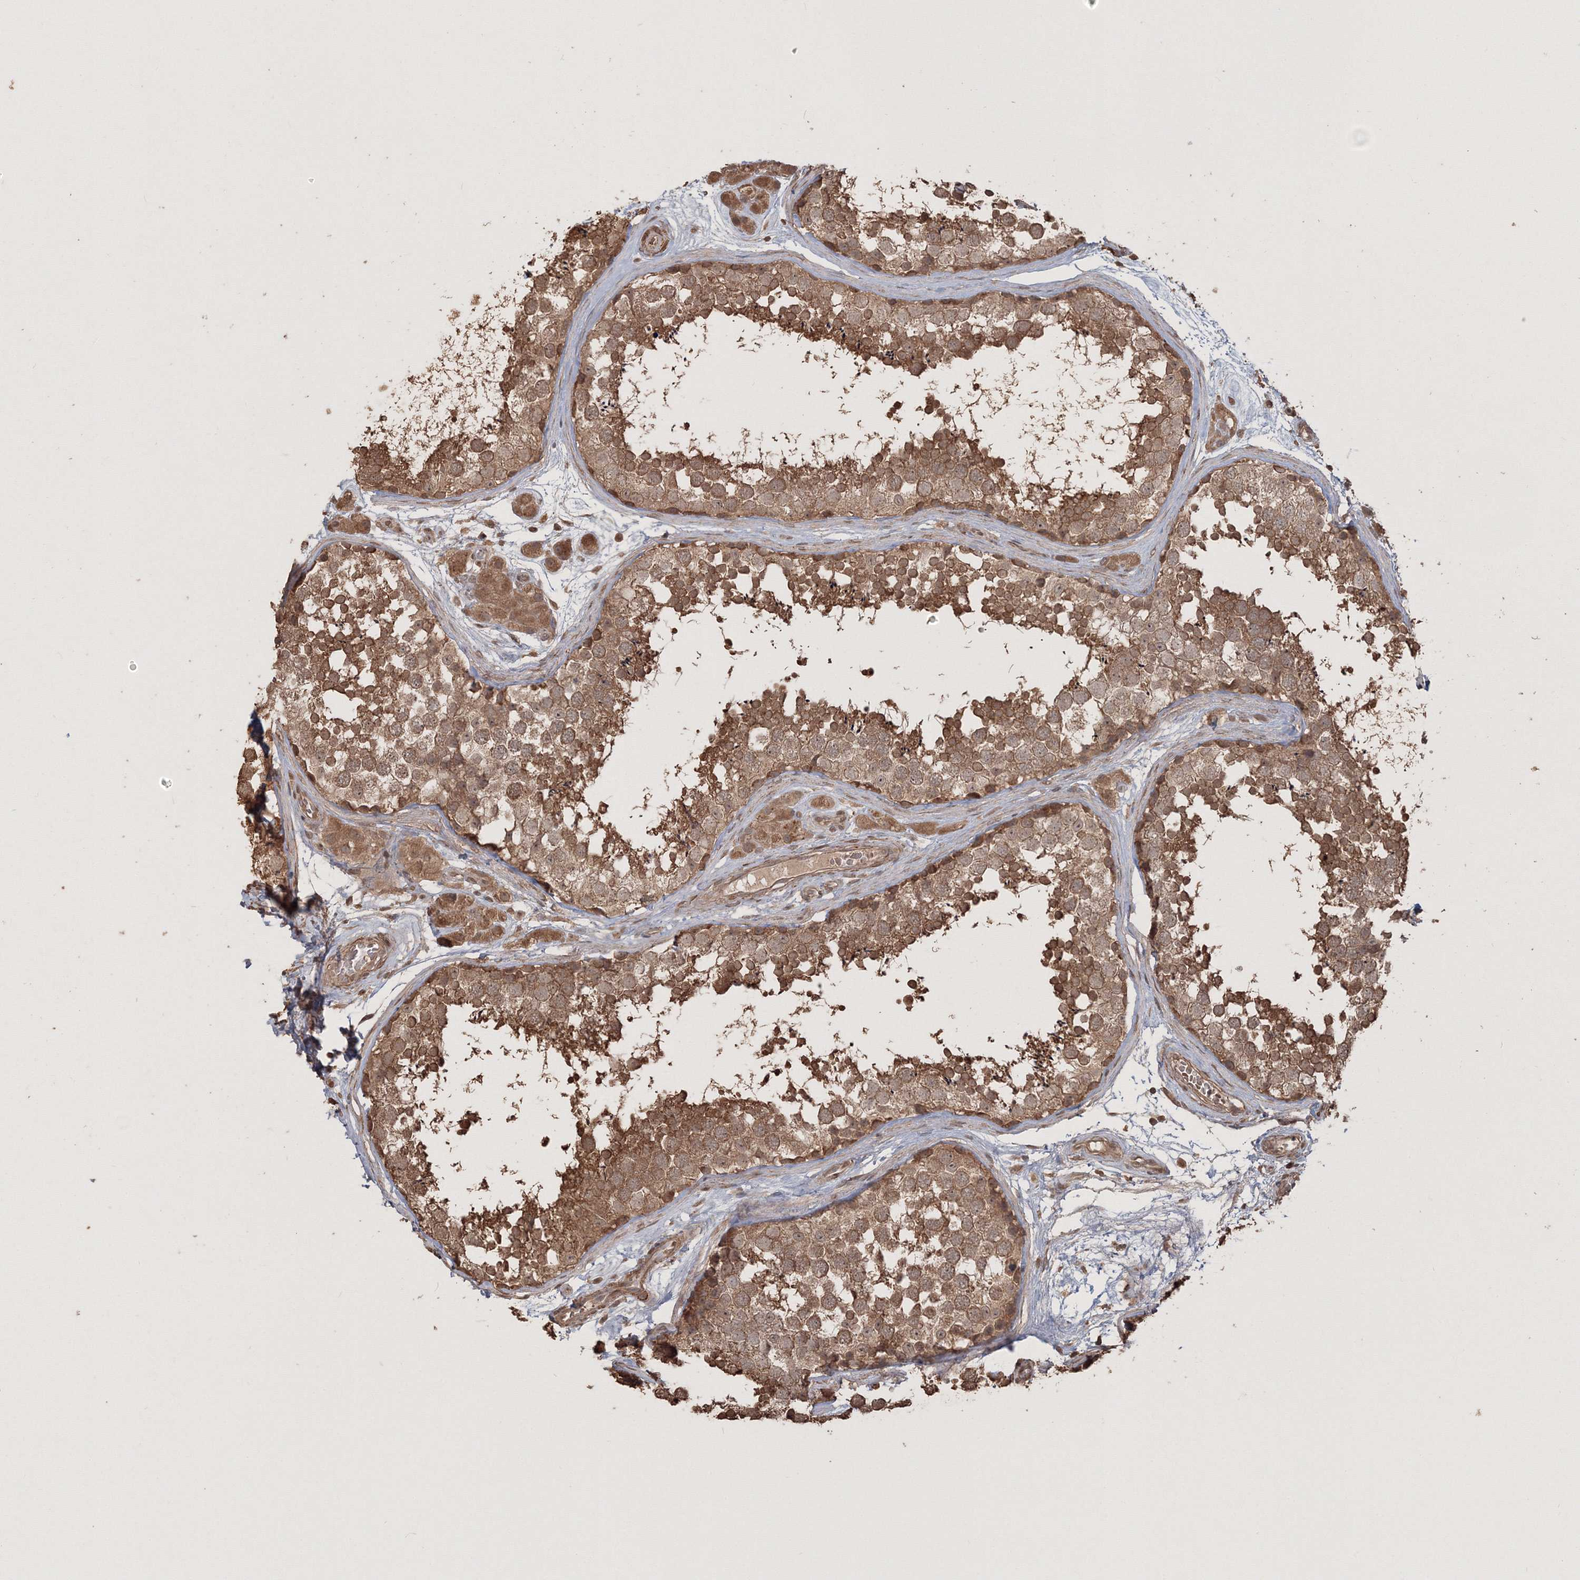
{"staining": {"intensity": "moderate", "quantity": ">75%", "location": "cytoplasmic/membranous"}, "tissue": "testis", "cell_type": "Cells in seminiferous ducts", "image_type": "normal", "snomed": [{"axis": "morphology", "description": "Normal tissue, NOS"}, {"axis": "topography", "description": "Testis"}], "caption": "High-magnification brightfield microscopy of normal testis stained with DAB (3,3'-diaminobenzidine) (brown) and counterstained with hematoxylin (blue). cells in seminiferous ducts exhibit moderate cytoplasmic/membranous expression is present in about>75% of cells.", "gene": "CCDC122", "patient": {"sex": "male", "age": 56}}